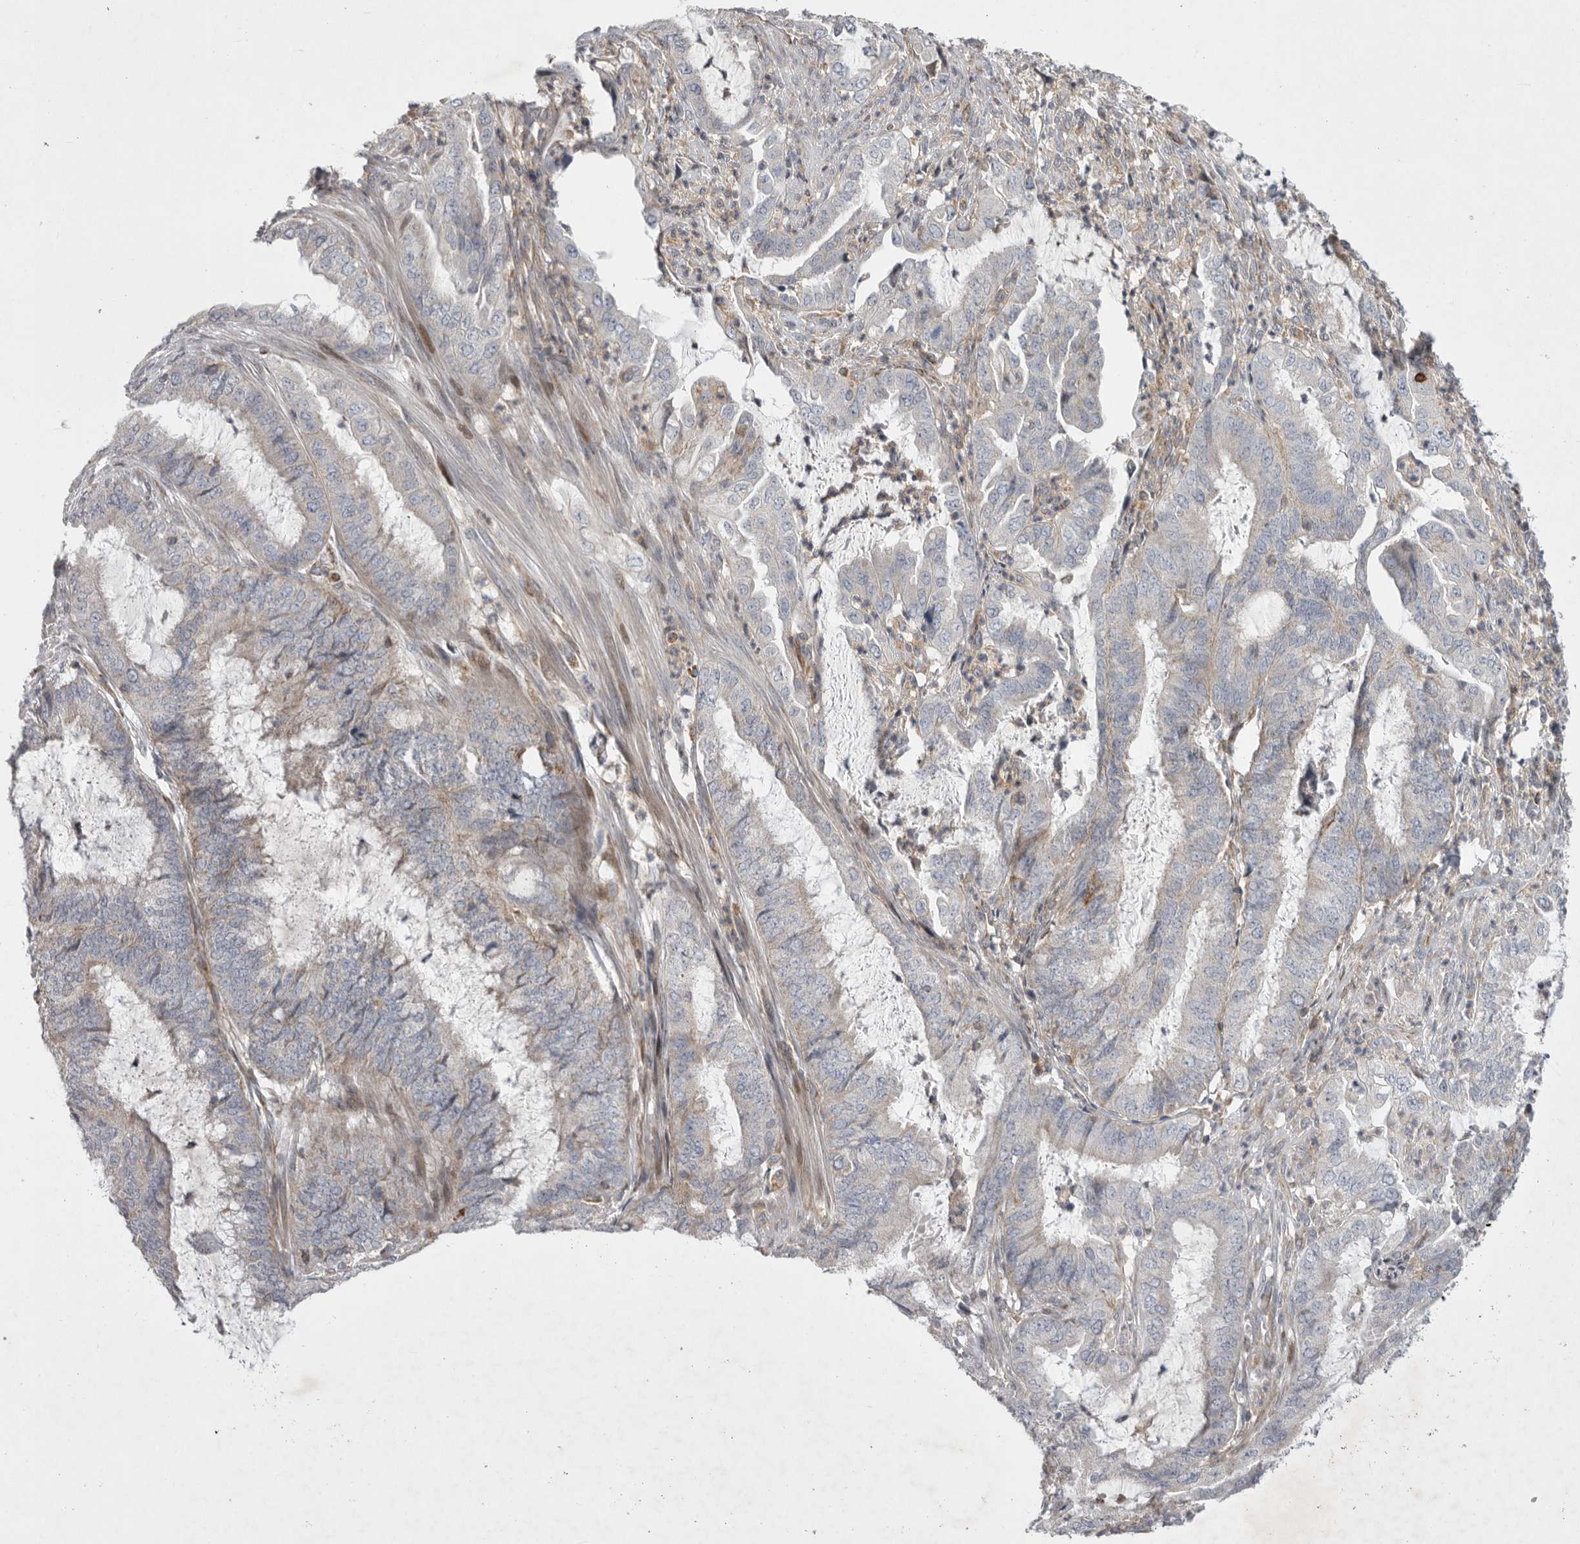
{"staining": {"intensity": "negative", "quantity": "none", "location": "none"}, "tissue": "endometrial cancer", "cell_type": "Tumor cells", "image_type": "cancer", "snomed": [{"axis": "morphology", "description": "Adenocarcinoma, NOS"}, {"axis": "topography", "description": "Endometrium"}], "caption": "Endometrial cancer (adenocarcinoma) was stained to show a protein in brown. There is no significant expression in tumor cells.", "gene": "MPZL1", "patient": {"sex": "female", "age": 49}}